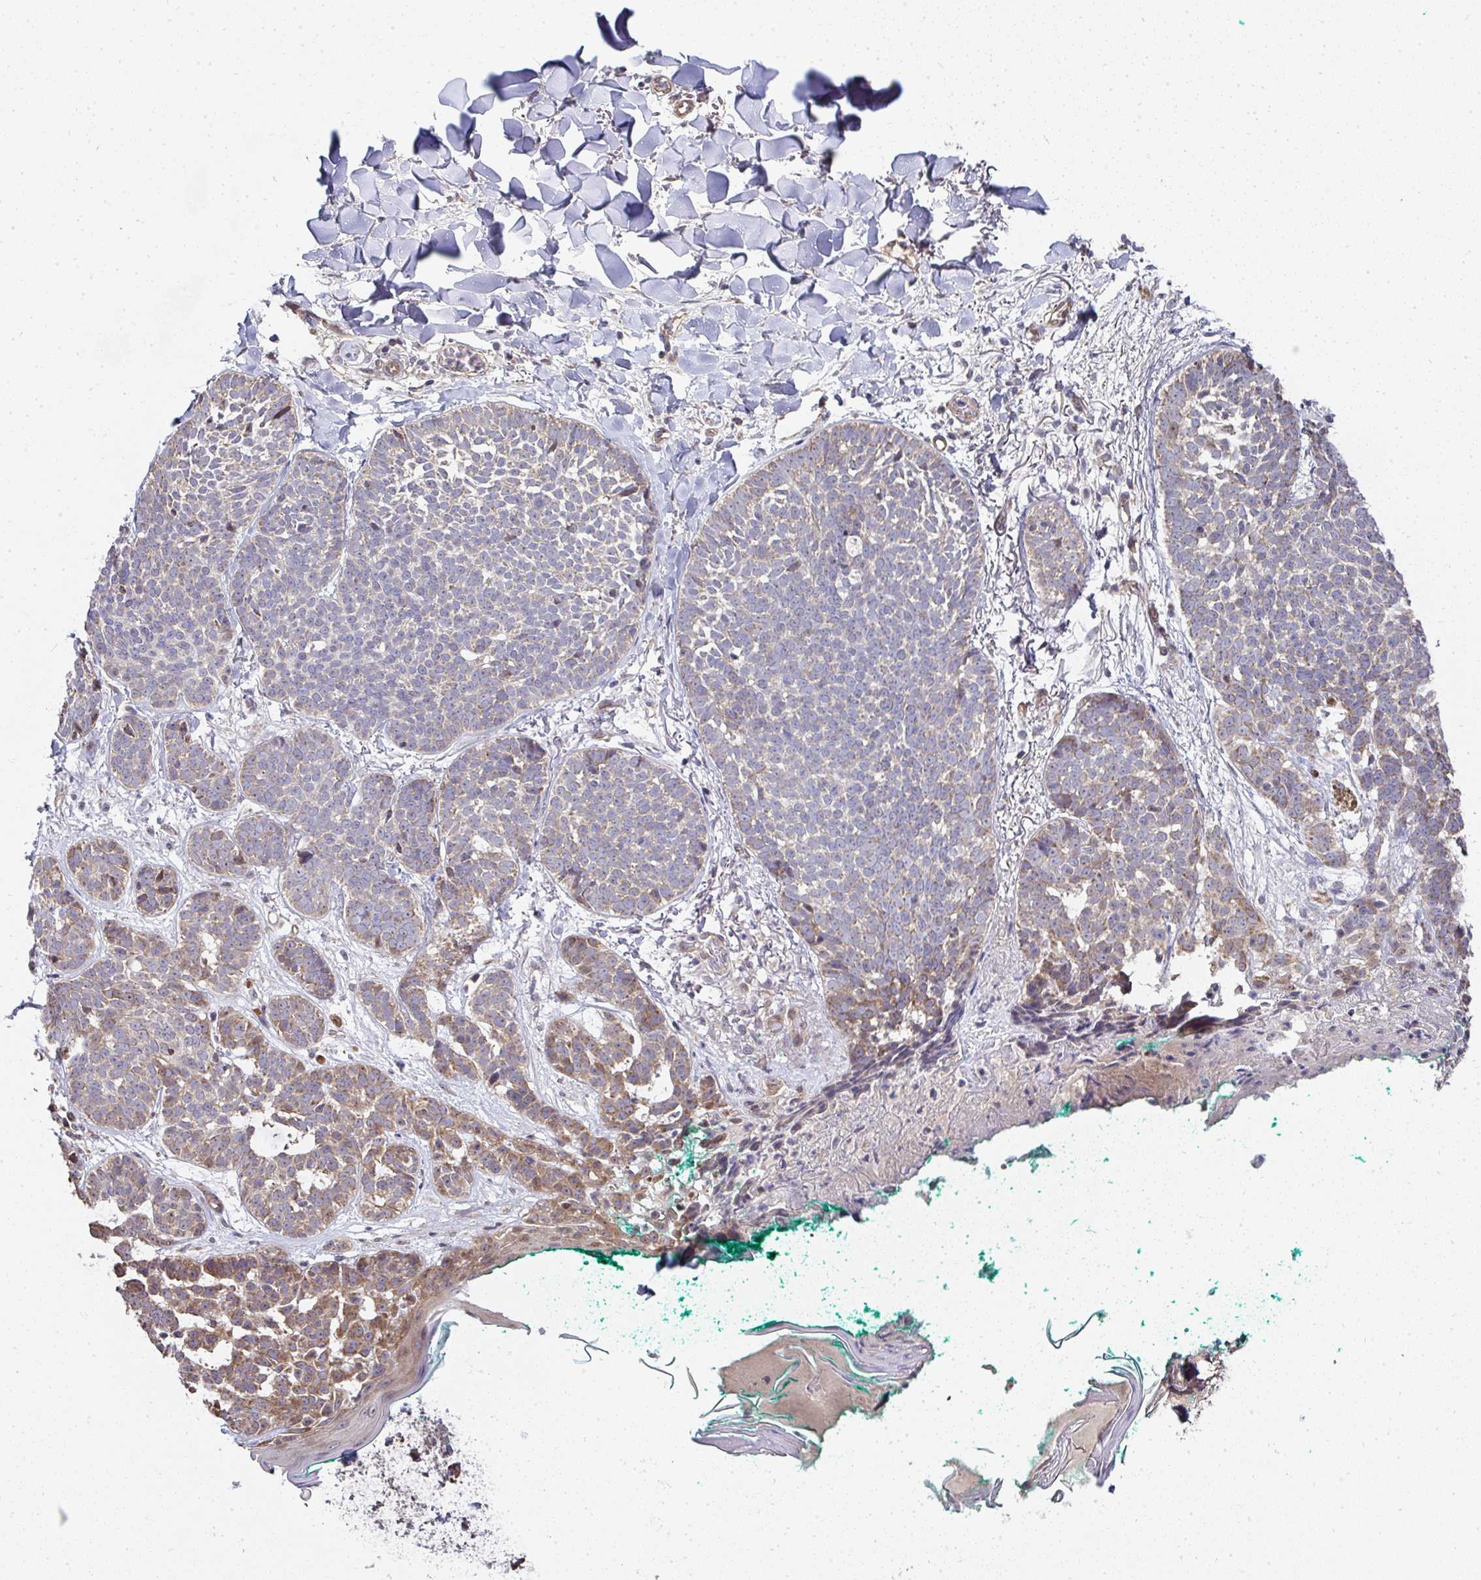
{"staining": {"intensity": "moderate", "quantity": "<25%", "location": "cytoplasmic/membranous"}, "tissue": "skin cancer", "cell_type": "Tumor cells", "image_type": "cancer", "snomed": [{"axis": "morphology", "description": "Basal cell carcinoma"}, {"axis": "topography", "description": "Skin"}, {"axis": "topography", "description": "Skin of neck"}, {"axis": "topography", "description": "Skin of shoulder"}, {"axis": "topography", "description": "Skin of back"}], "caption": "About <25% of tumor cells in basal cell carcinoma (skin) exhibit moderate cytoplasmic/membranous protein staining as visualized by brown immunohistochemical staining.", "gene": "AGTPBP1", "patient": {"sex": "male", "age": 80}}